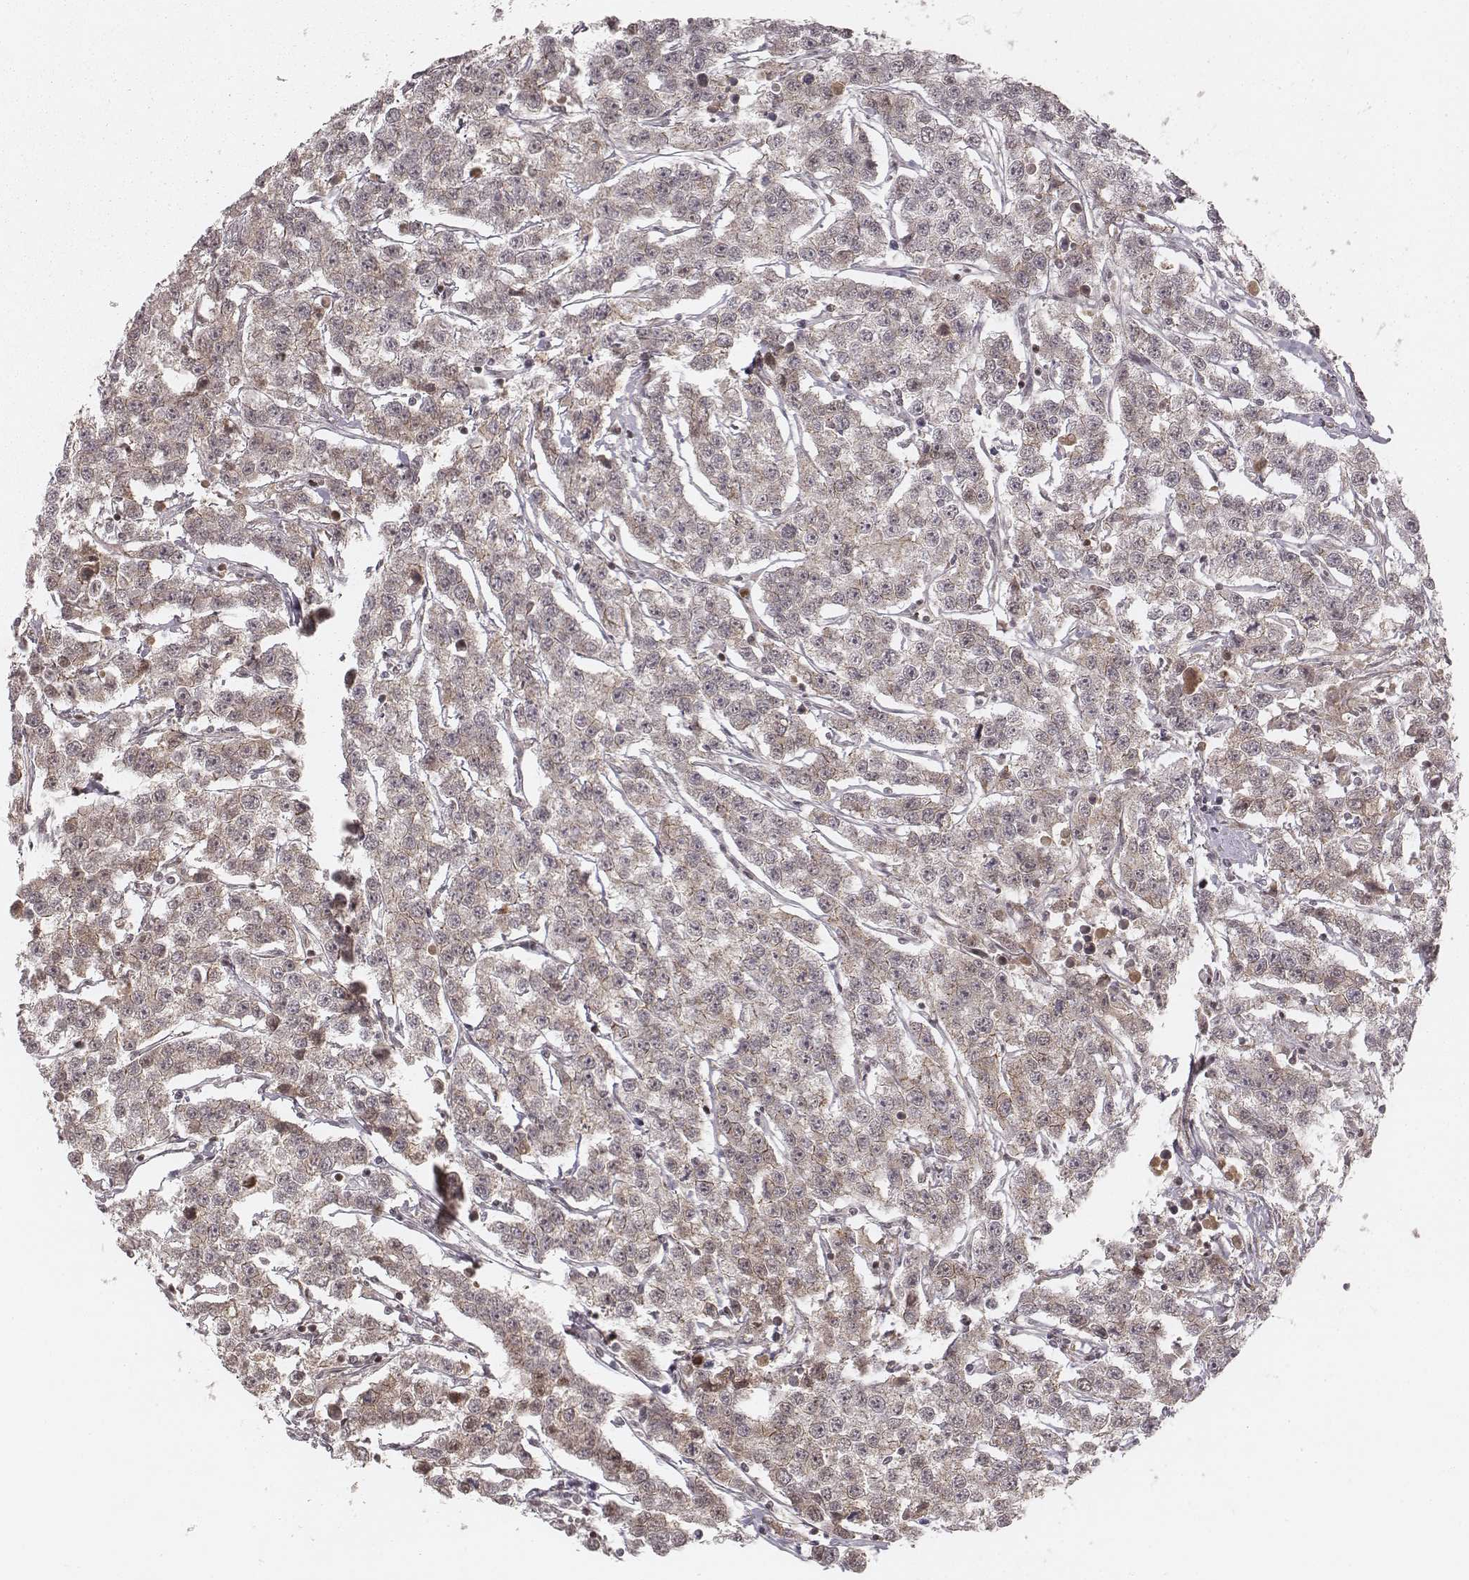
{"staining": {"intensity": "weak", "quantity": ">75%", "location": "cytoplasmic/membranous"}, "tissue": "testis cancer", "cell_type": "Tumor cells", "image_type": "cancer", "snomed": [{"axis": "morphology", "description": "Seminoma, NOS"}, {"axis": "topography", "description": "Testis"}], "caption": "Immunohistochemical staining of testis cancer (seminoma) reveals weak cytoplasmic/membranous protein positivity in approximately >75% of tumor cells.", "gene": "MYO19", "patient": {"sex": "male", "age": 59}}